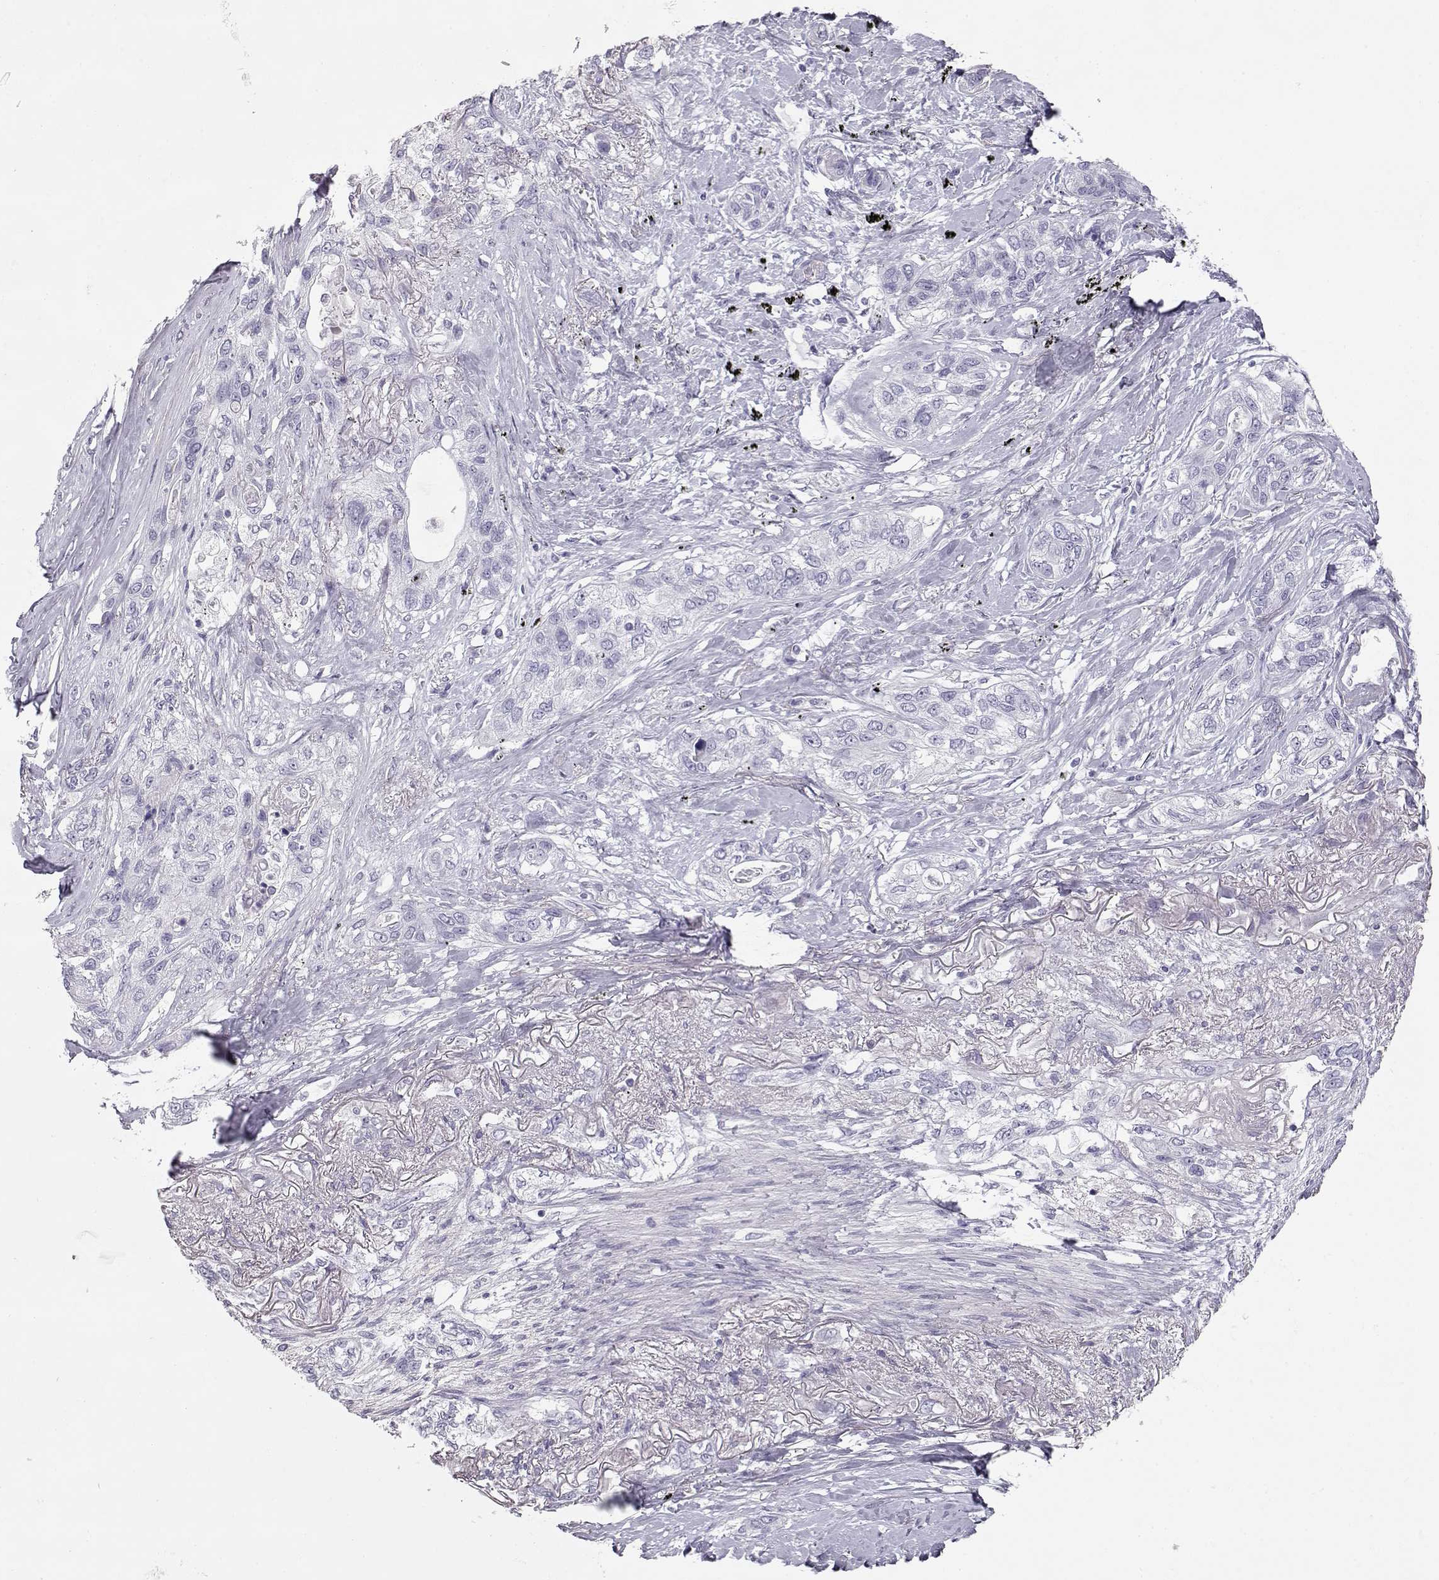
{"staining": {"intensity": "negative", "quantity": "none", "location": "none"}, "tissue": "lung cancer", "cell_type": "Tumor cells", "image_type": "cancer", "snomed": [{"axis": "morphology", "description": "Squamous cell carcinoma, NOS"}, {"axis": "topography", "description": "Lung"}], "caption": "DAB immunohistochemical staining of lung cancer reveals no significant expression in tumor cells.", "gene": "SLITRK3", "patient": {"sex": "female", "age": 70}}